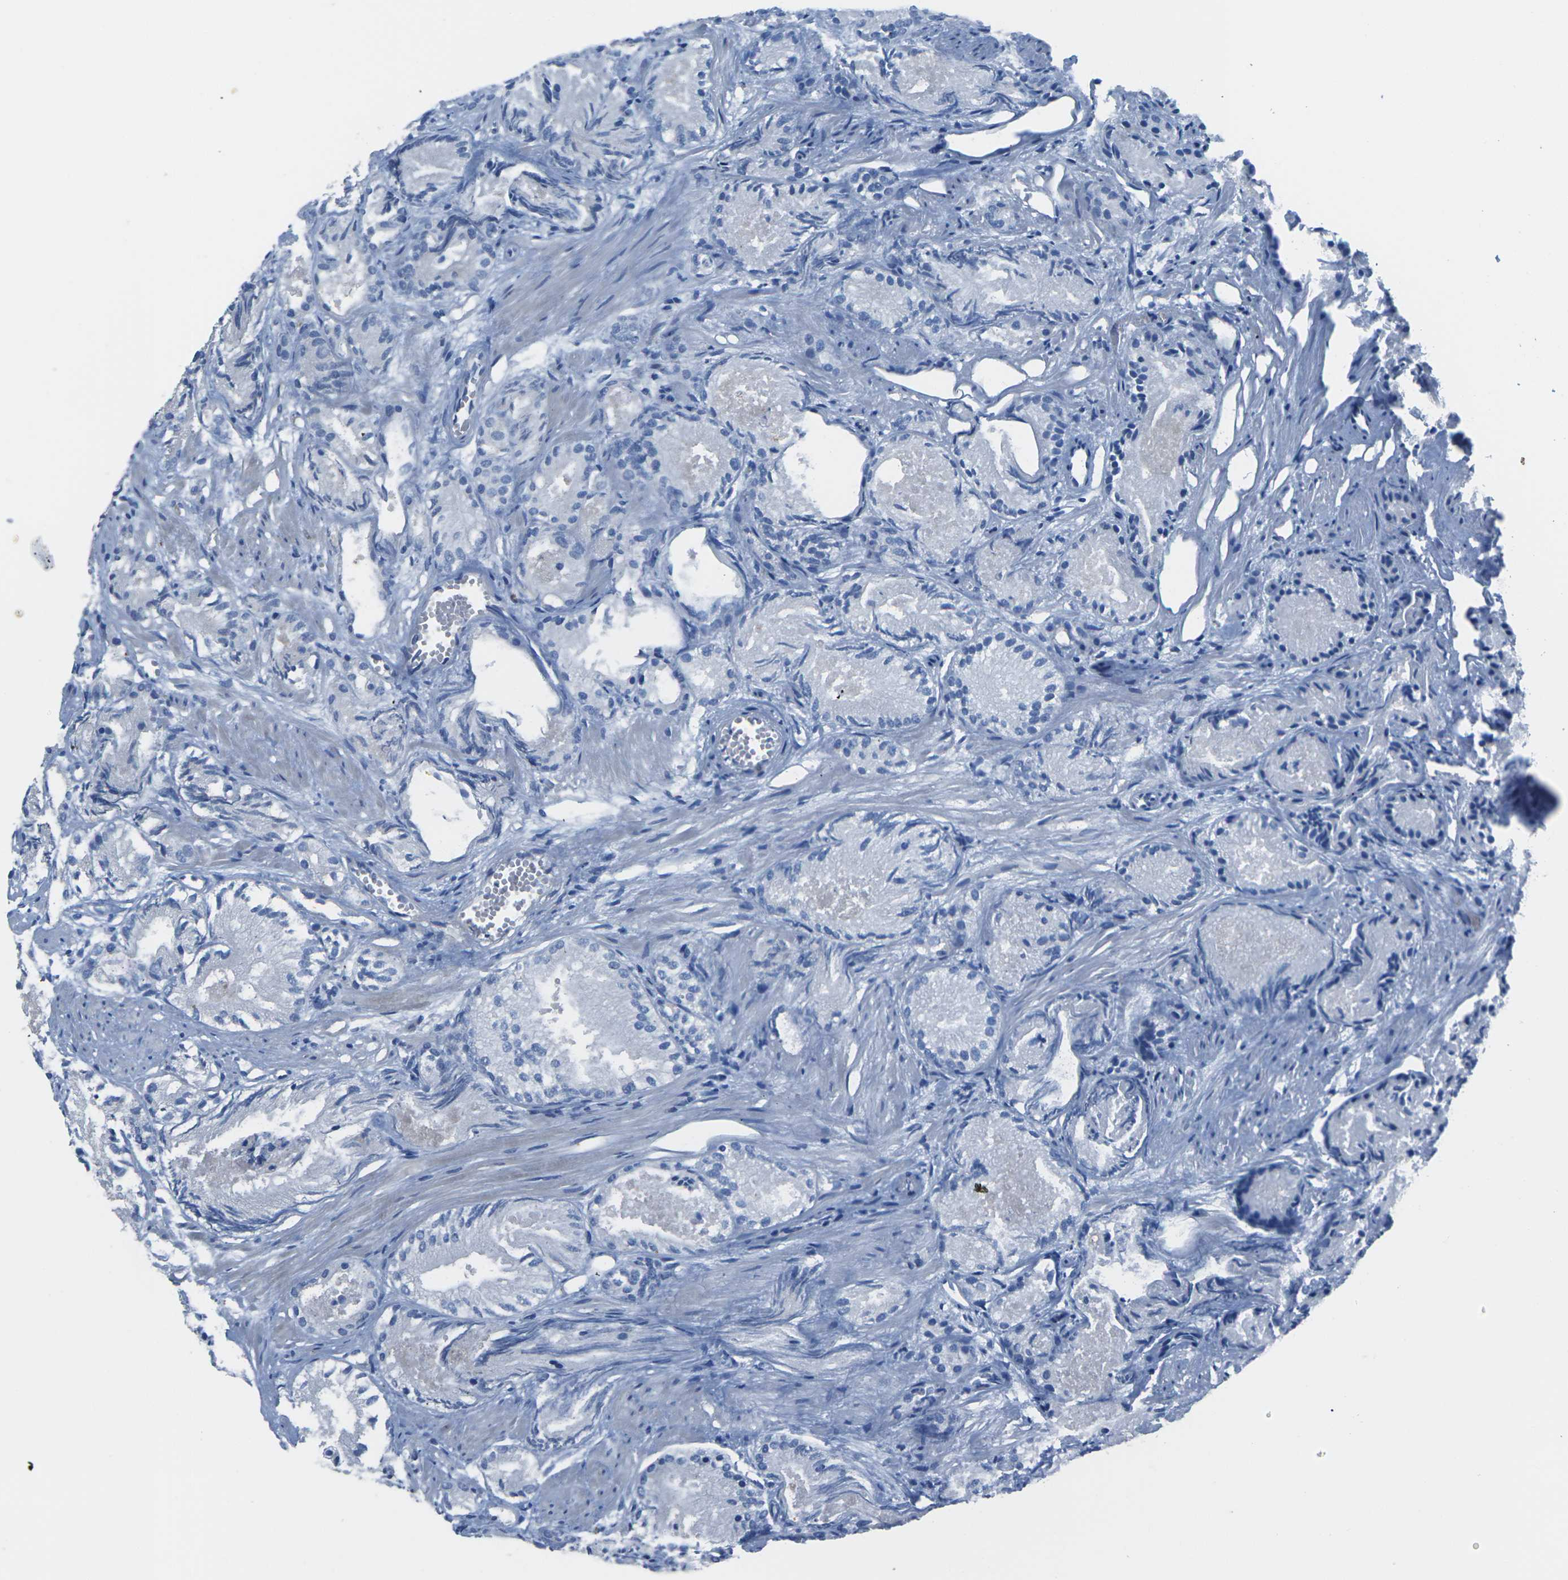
{"staining": {"intensity": "negative", "quantity": "none", "location": "none"}, "tissue": "prostate cancer", "cell_type": "Tumor cells", "image_type": "cancer", "snomed": [{"axis": "morphology", "description": "Adenocarcinoma, Low grade"}, {"axis": "topography", "description": "Prostate"}], "caption": "An immunohistochemistry (IHC) photomicrograph of prostate cancer (adenocarcinoma (low-grade)) is shown. There is no staining in tumor cells of prostate cancer (adenocarcinoma (low-grade)).", "gene": "EDNRA", "patient": {"sex": "male", "age": 72}}